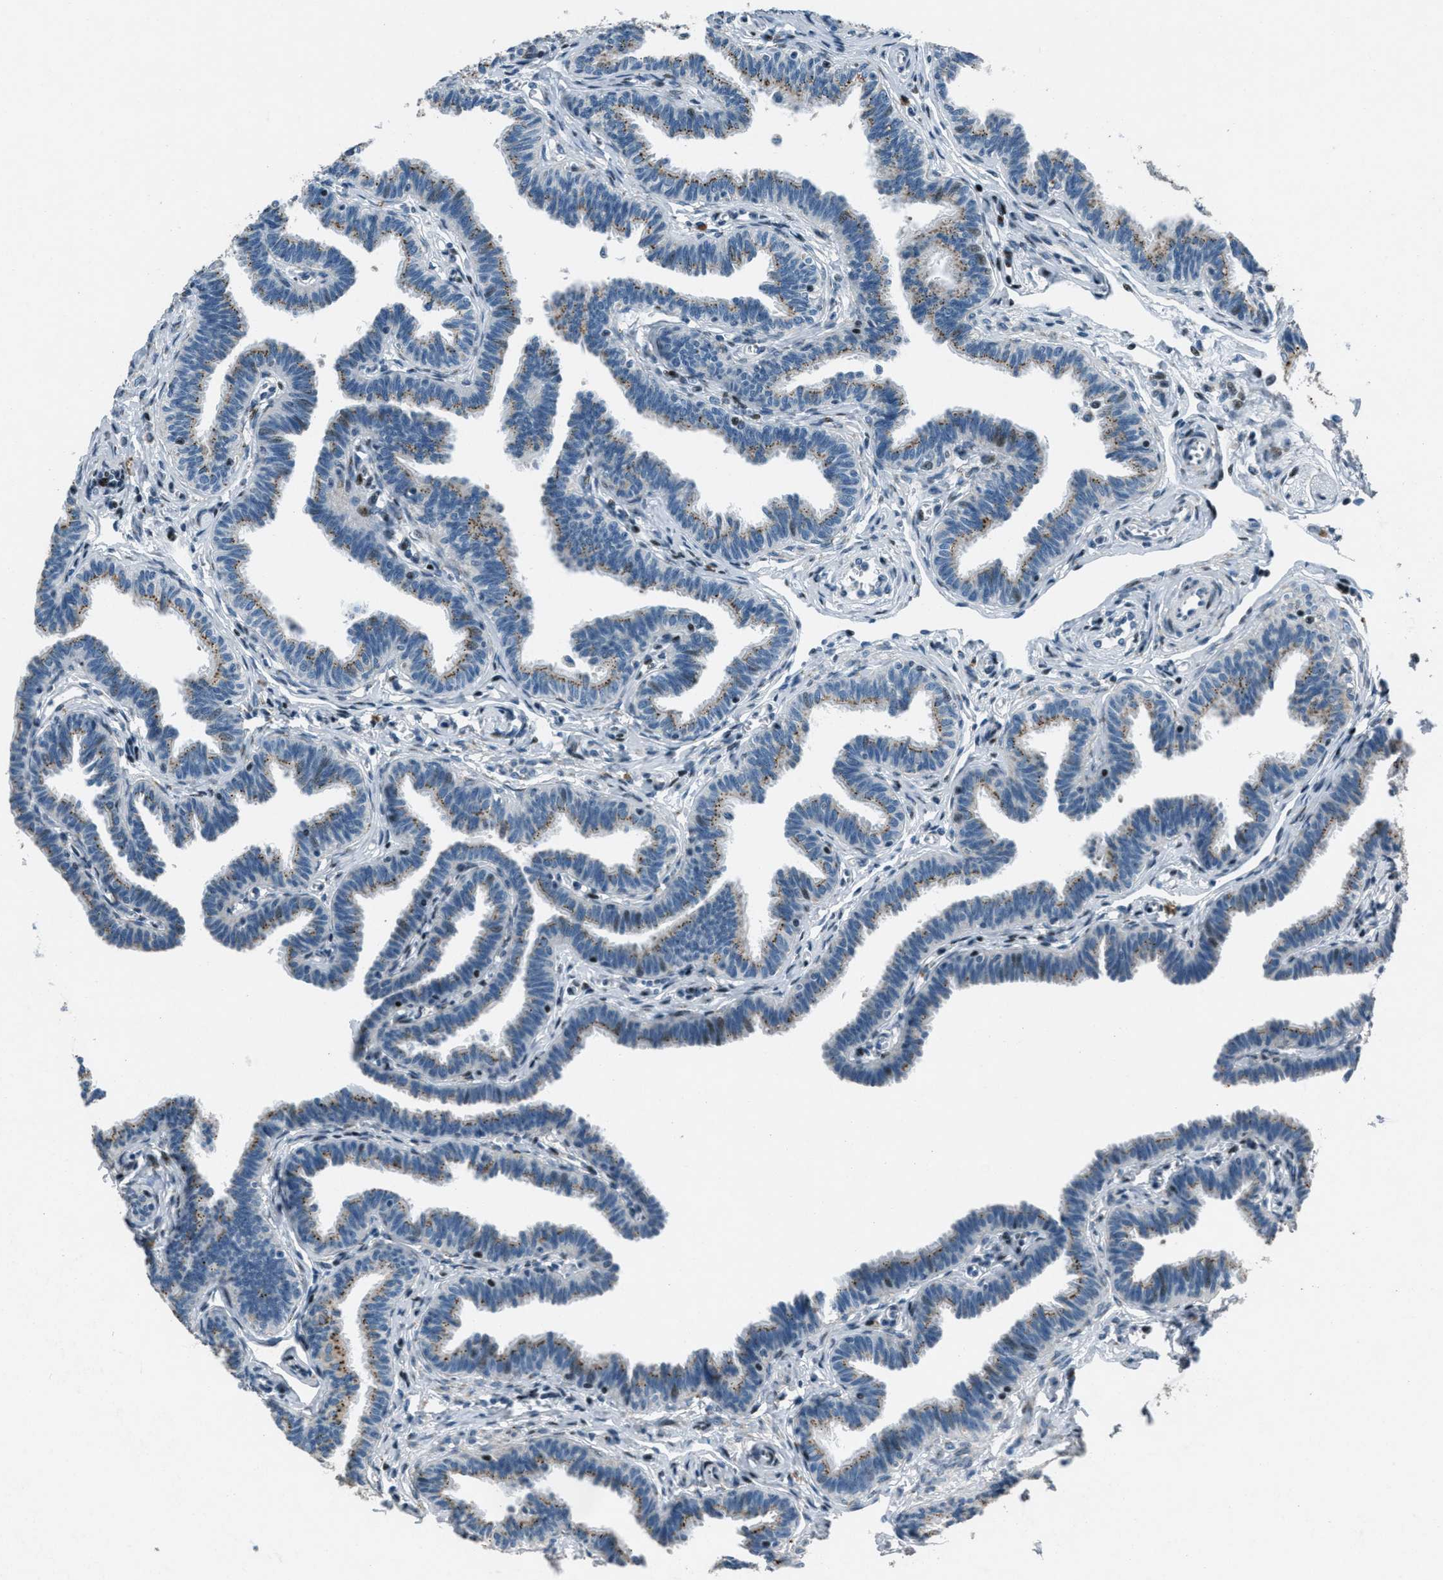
{"staining": {"intensity": "moderate", "quantity": ">75%", "location": "cytoplasmic/membranous"}, "tissue": "fallopian tube", "cell_type": "Glandular cells", "image_type": "normal", "snomed": [{"axis": "morphology", "description": "Normal tissue, NOS"}, {"axis": "topography", "description": "Fallopian tube"}, {"axis": "topography", "description": "Ovary"}], "caption": "Immunohistochemistry micrograph of benign fallopian tube: human fallopian tube stained using IHC exhibits medium levels of moderate protein expression localized specifically in the cytoplasmic/membranous of glandular cells, appearing as a cytoplasmic/membranous brown color.", "gene": "GPC6", "patient": {"sex": "female", "age": 23}}